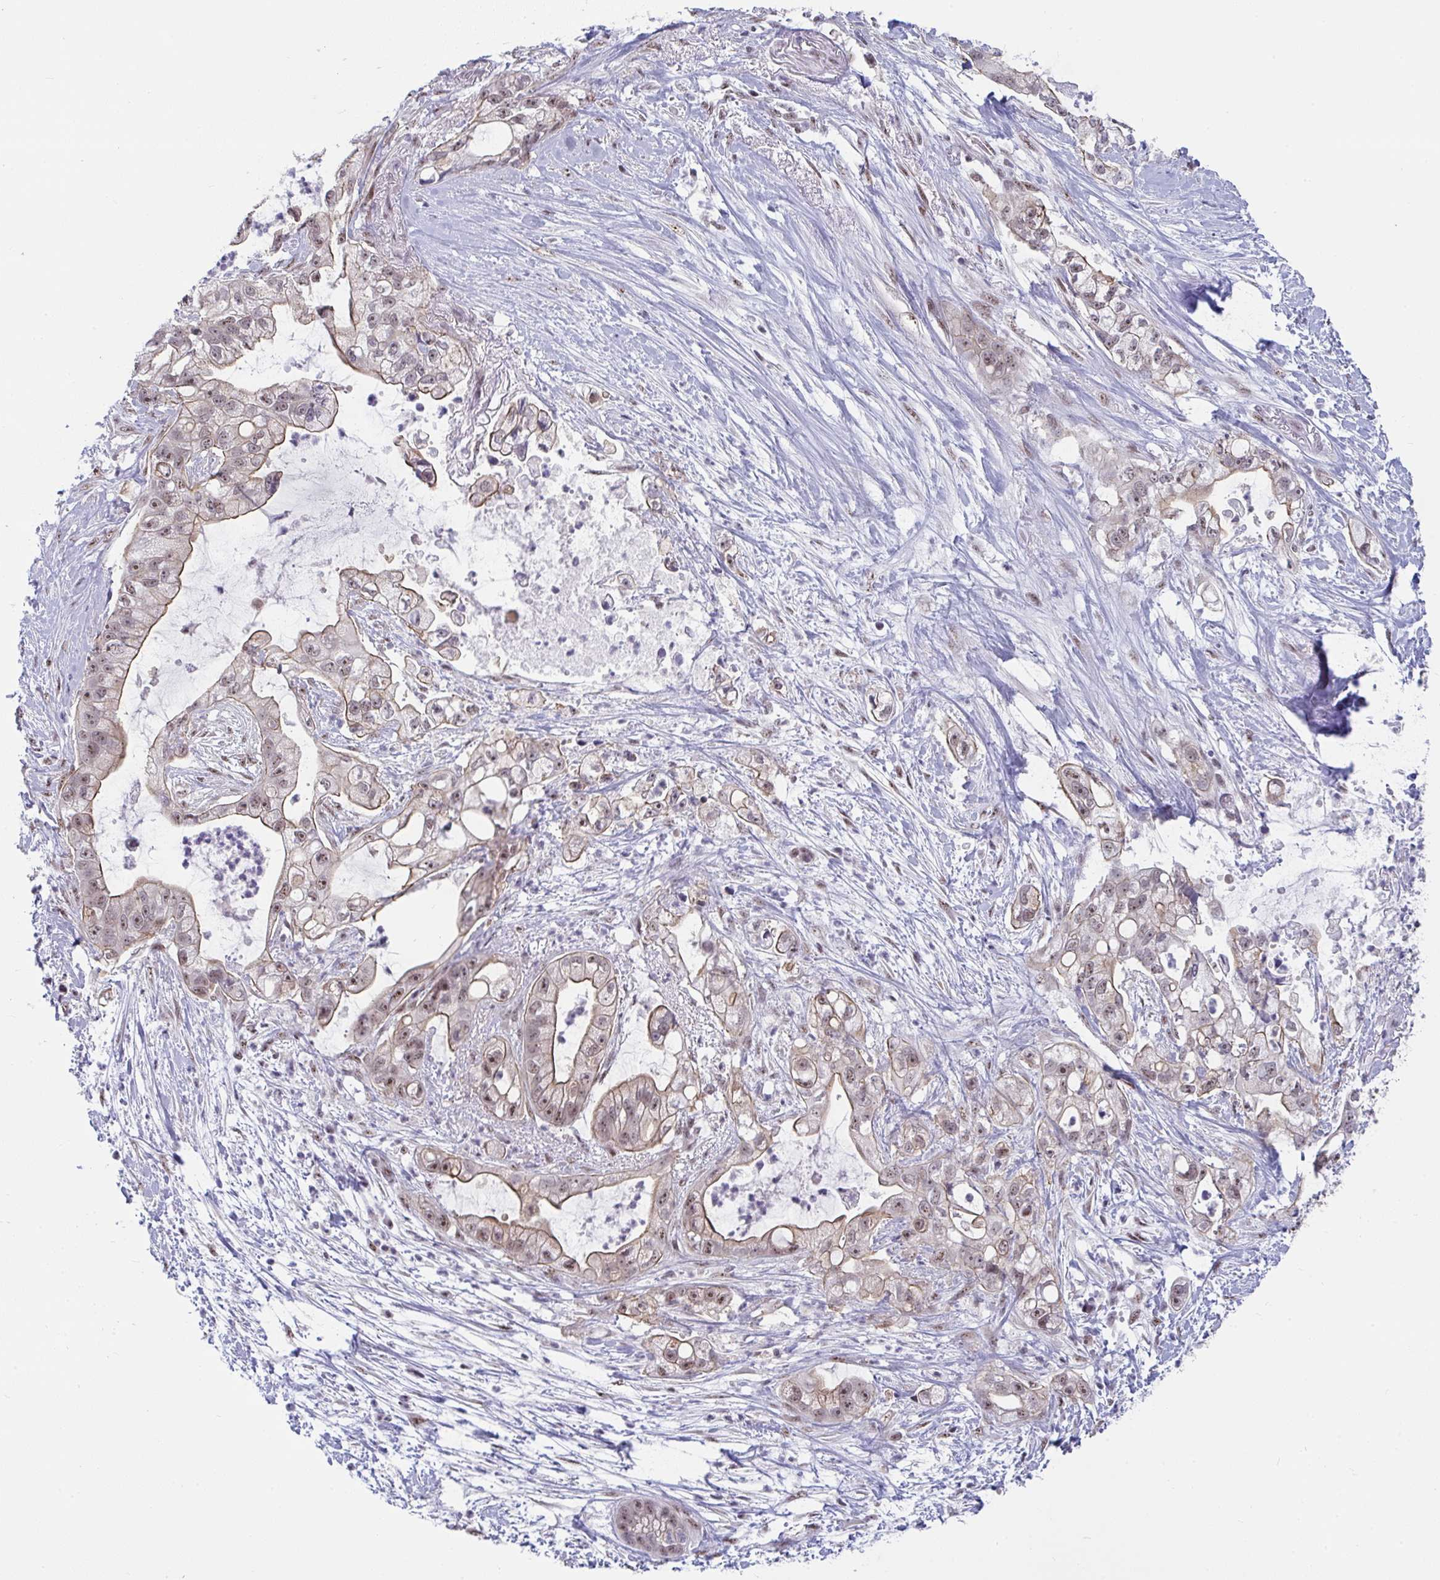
{"staining": {"intensity": "moderate", "quantity": "25%-75%", "location": "cytoplasmic/membranous,nuclear"}, "tissue": "pancreatic cancer", "cell_type": "Tumor cells", "image_type": "cancer", "snomed": [{"axis": "morphology", "description": "Adenocarcinoma, NOS"}, {"axis": "topography", "description": "Pancreas"}], "caption": "Pancreatic adenocarcinoma stained with DAB (3,3'-diaminobenzidine) immunohistochemistry exhibits medium levels of moderate cytoplasmic/membranous and nuclear staining in about 25%-75% of tumor cells. The staining was performed using DAB (3,3'-diaminobenzidine) to visualize the protein expression in brown, while the nuclei were stained in blue with hematoxylin (Magnification: 20x).", "gene": "PRR14", "patient": {"sex": "female", "age": 69}}